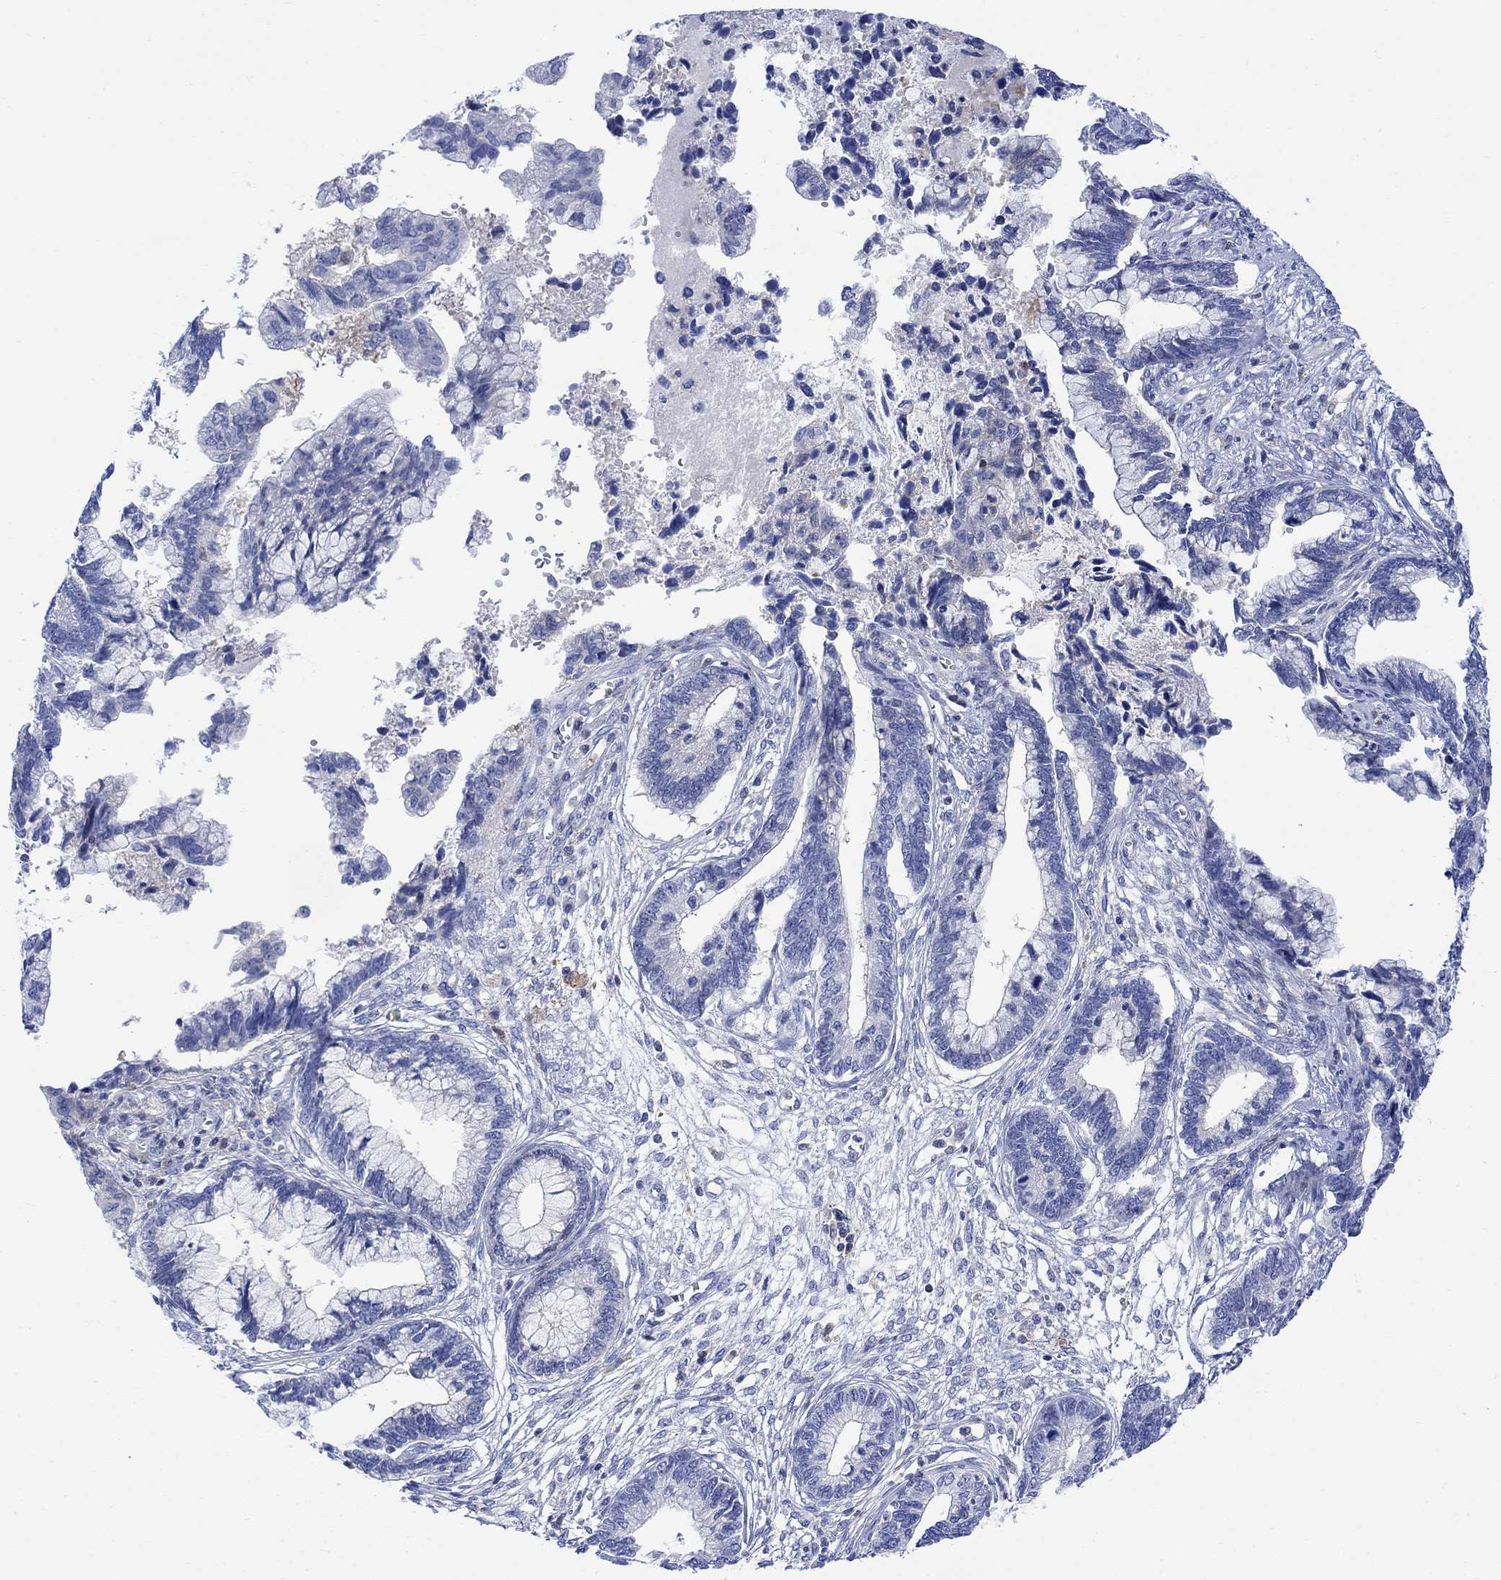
{"staining": {"intensity": "negative", "quantity": "none", "location": "none"}, "tissue": "cervical cancer", "cell_type": "Tumor cells", "image_type": "cancer", "snomed": [{"axis": "morphology", "description": "Adenocarcinoma, NOS"}, {"axis": "topography", "description": "Cervix"}], "caption": "DAB immunohistochemical staining of cervical adenocarcinoma shows no significant positivity in tumor cells. (Stains: DAB (3,3'-diaminobenzidine) immunohistochemistry with hematoxylin counter stain, Microscopy: brightfield microscopy at high magnification).", "gene": "ARSK", "patient": {"sex": "female", "age": 44}}